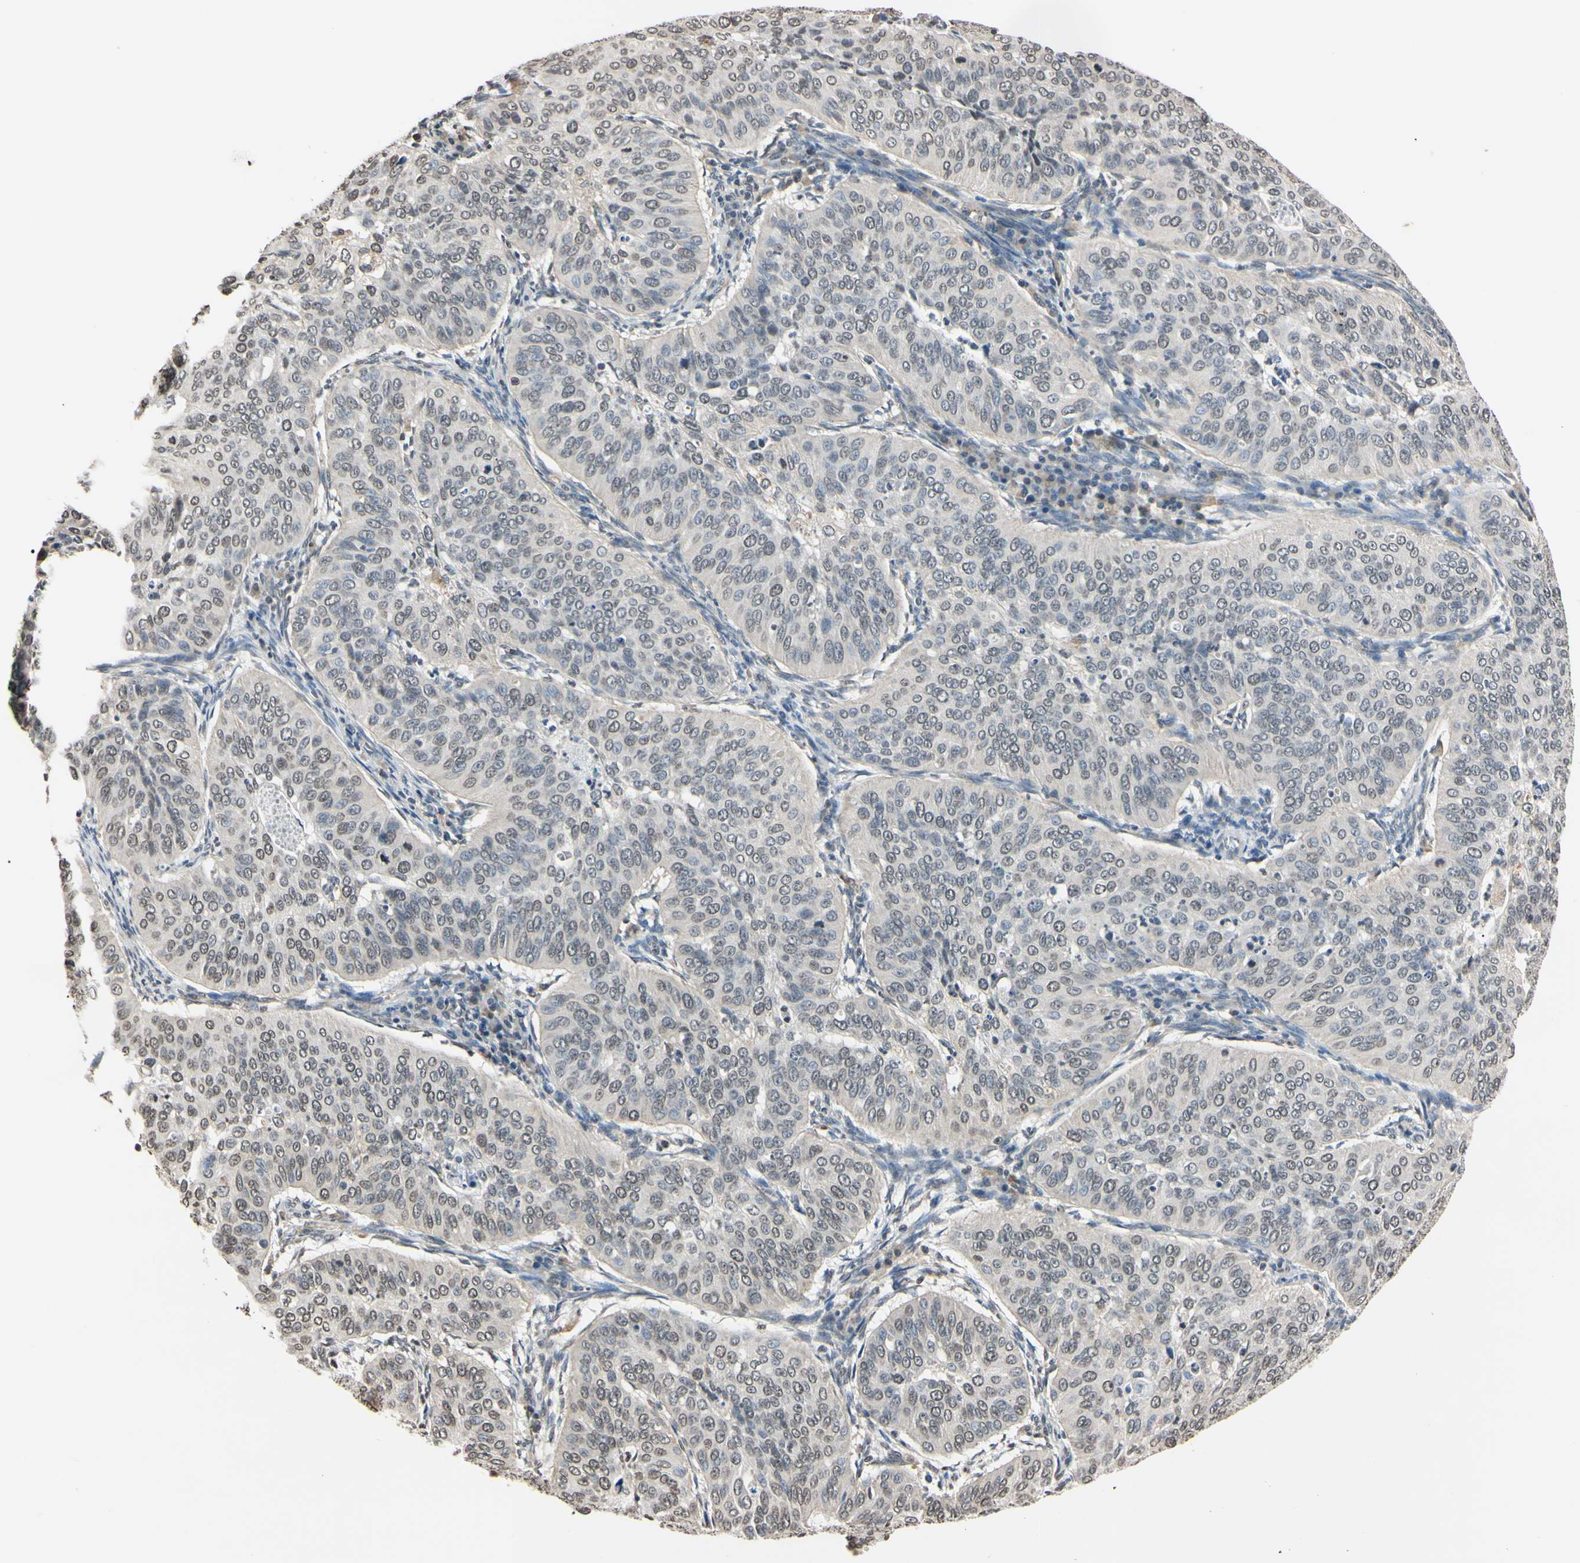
{"staining": {"intensity": "weak", "quantity": "<25%", "location": "nuclear"}, "tissue": "cervical cancer", "cell_type": "Tumor cells", "image_type": "cancer", "snomed": [{"axis": "morphology", "description": "Normal tissue, NOS"}, {"axis": "morphology", "description": "Squamous cell carcinoma, NOS"}, {"axis": "topography", "description": "Cervix"}], "caption": "A histopathology image of cervical cancer (squamous cell carcinoma) stained for a protein displays no brown staining in tumor cells. (Stains: DAB IHC with hematoxylin counter stain, Microscopy: brightfield microscopy at high magnification).", "gene": "CDC45", "patient": {"sex": "female", "age": 39}}